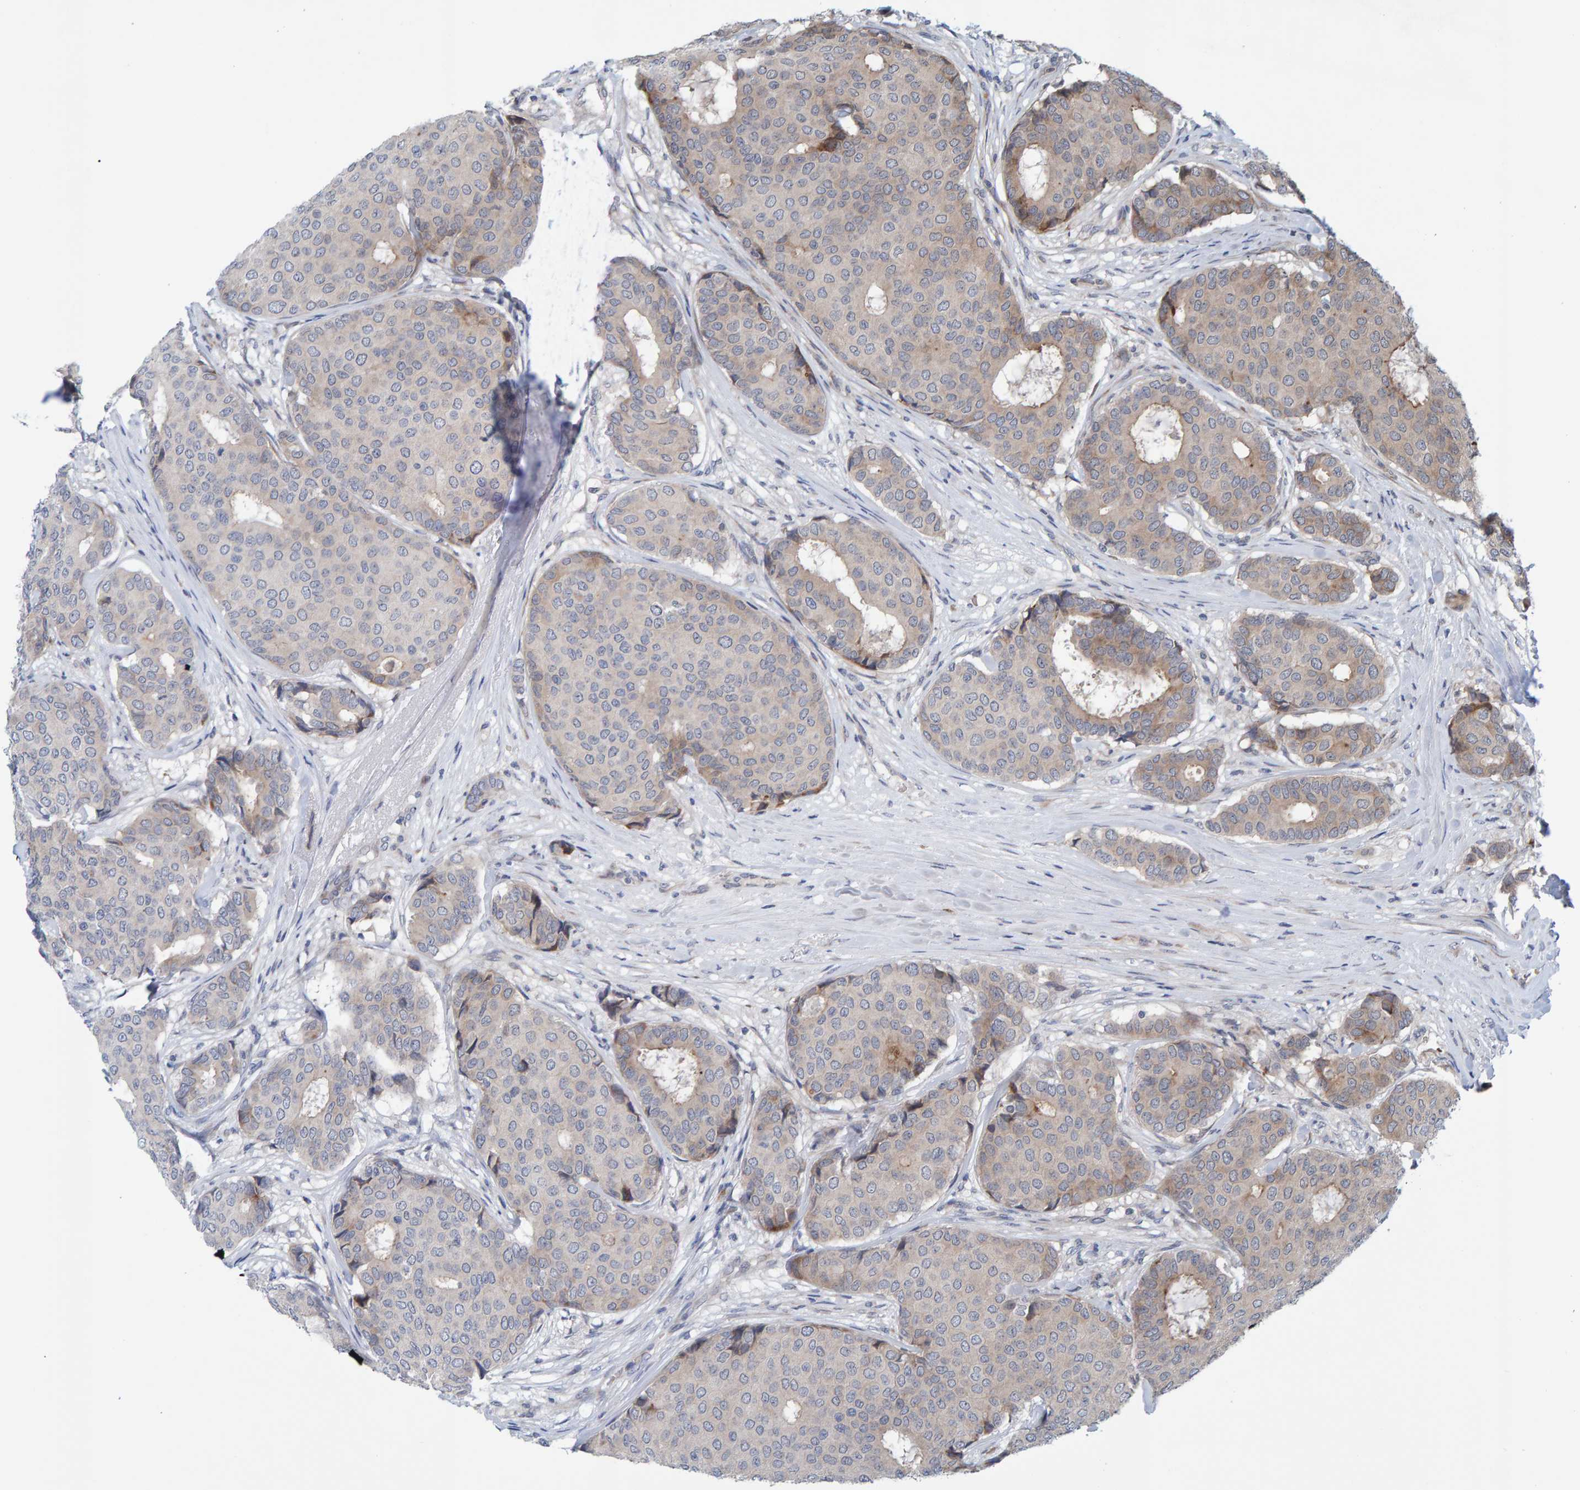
{"staining": {"intensity": "weak", "quantity": "25%-75%", "location": "cytoplasmic/membranous"}, "tissue": "breast cancer", "cell_type": "Tumor cells", "image_type": "cancer", "snomed": [{"axis": "morphology", "description": "Duct carcinoma"}, {"axis": "topography", "description": "Breast"}], "caption": "Human intraductal carcinoma (breast) stained with a brown dye demonstrates weak cytoplasmic/membranous positive expression in about 25%-75% of tumor cells.", "gene": "MFSD6L", "patient": {"sex": "female", "age": 75}}